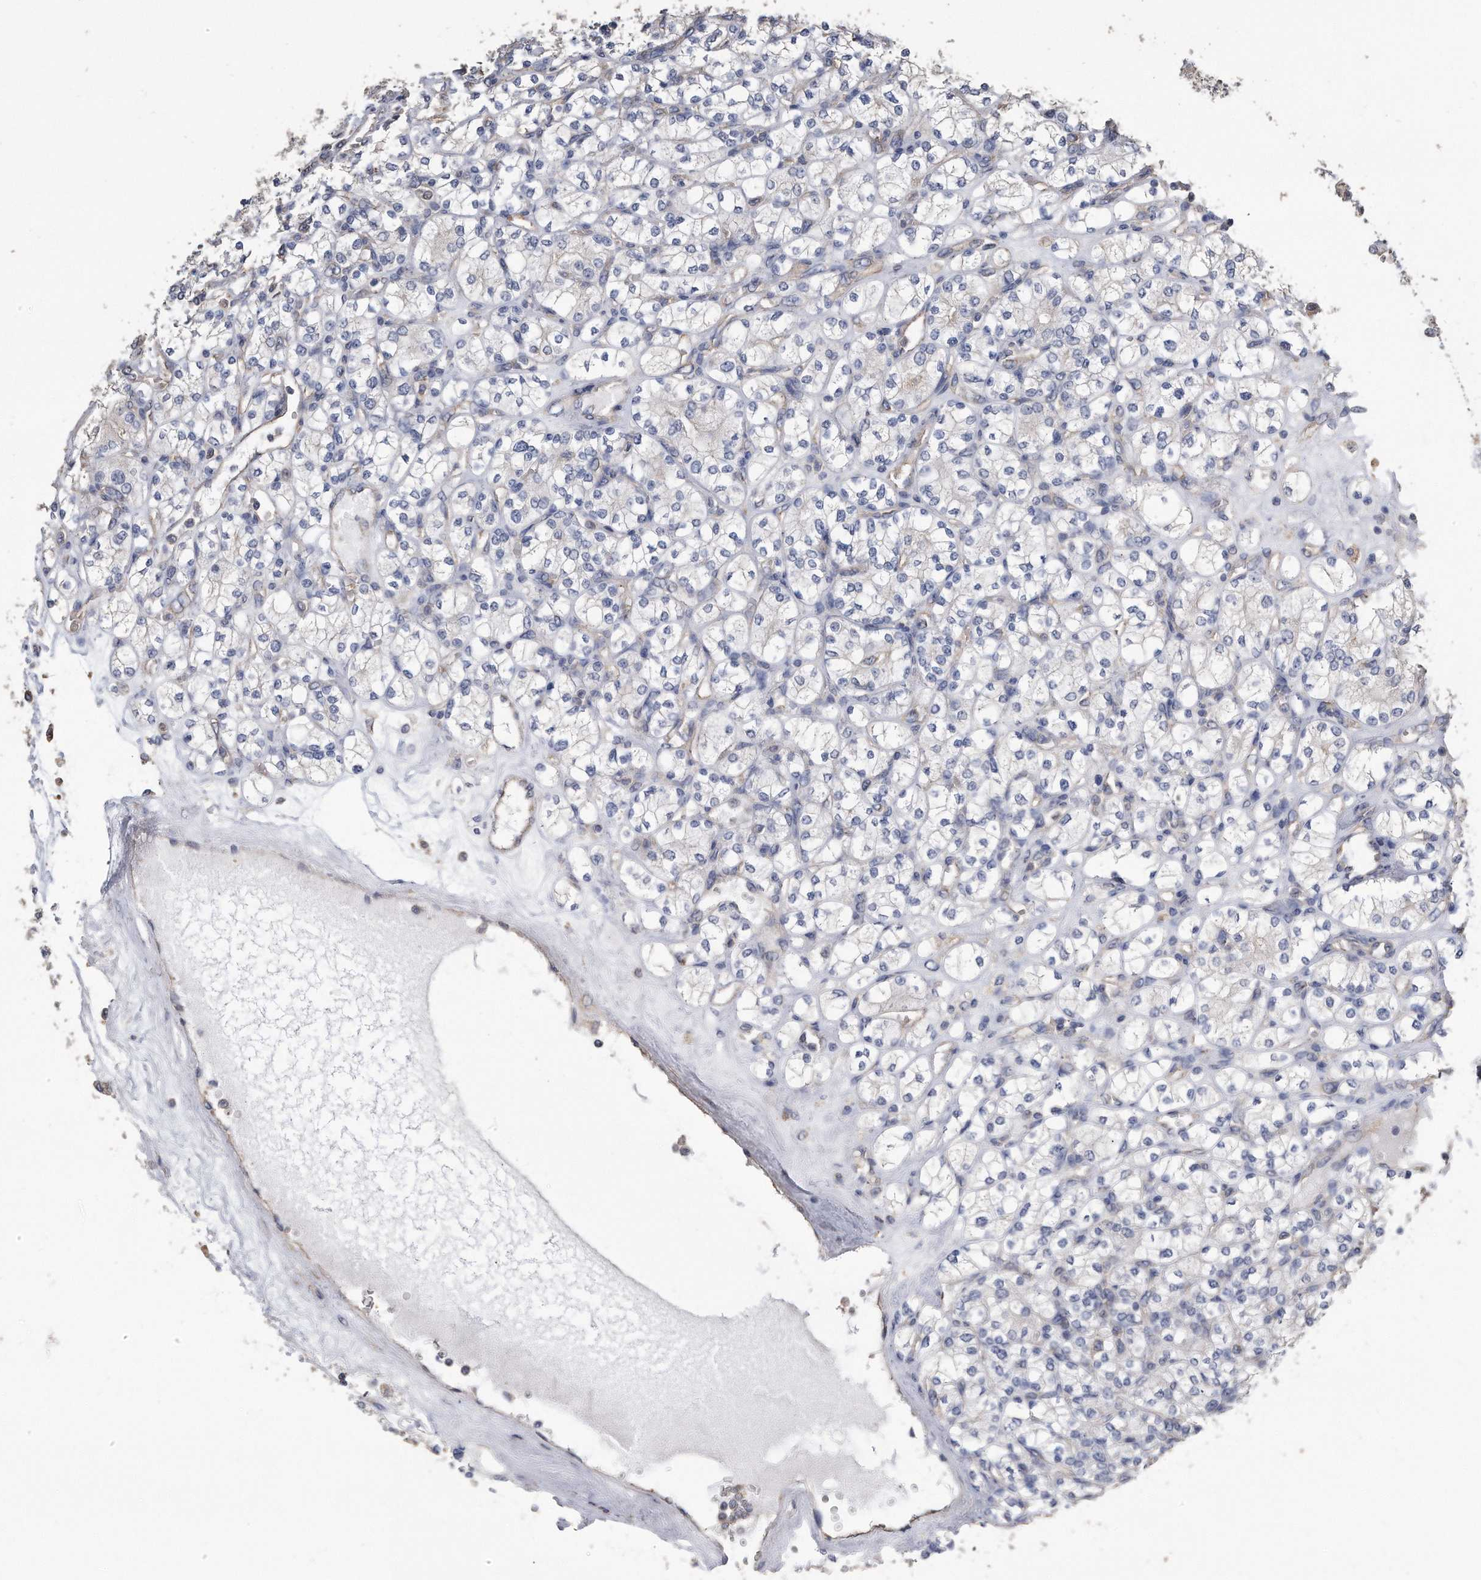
{"staining": {"intensity": "negative", "quantity": "none", "location": "none"}, "tissue": "renal cancer", "cell_type": "Tumor cells", "image_type": "cancer", "snomed": [{"axis": "morphology", "description": "Adenocarcinoma, NOS"}, {"axis": "topography", "description": "Kidney"}], "caption": "This is an immunohistochemistry (IHC) histopathology image of adenocarcinoma (renal). There is no expression in tumor cells.", "gene": "CDCP1", "patient": {"sex": "male", "age": 77}}